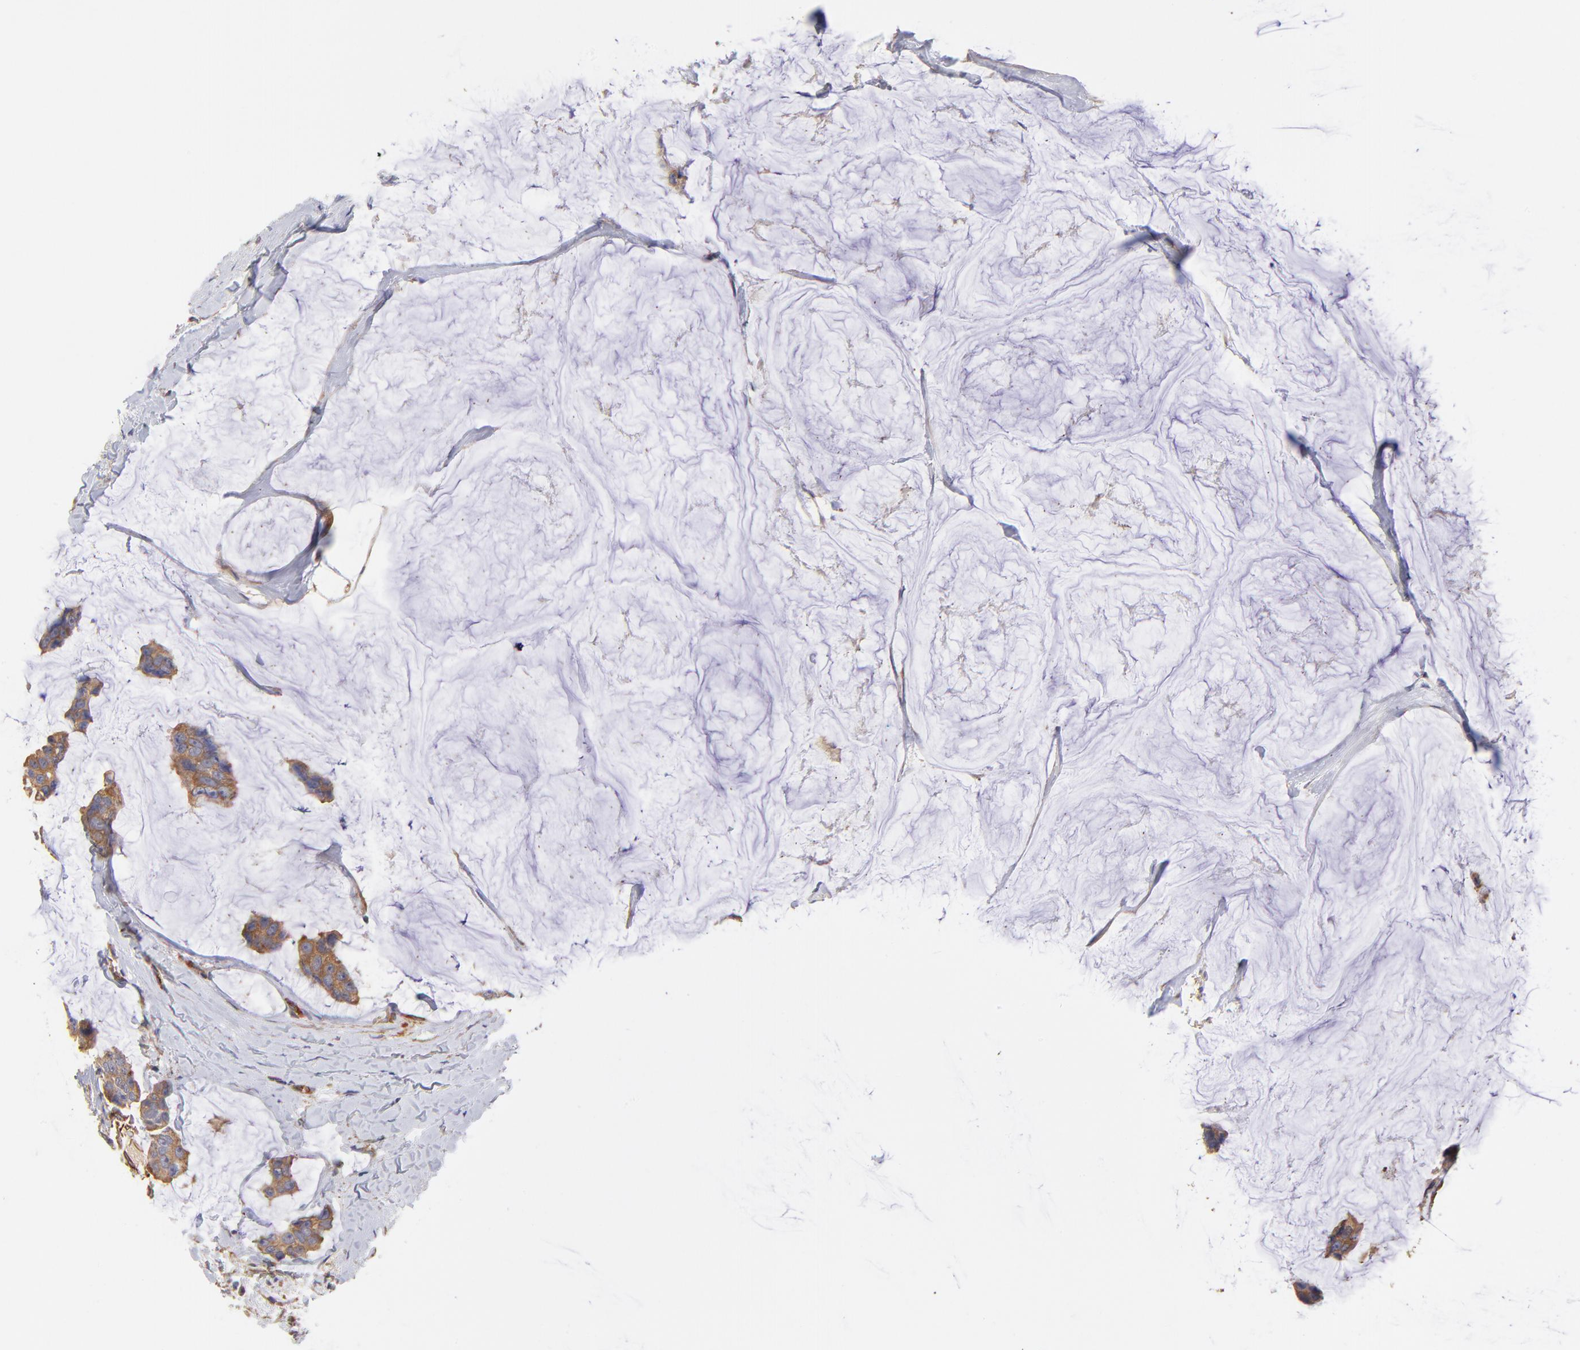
{"staining": {"intensity": "moderate", "quantity": ">75%", "location": "cytoplasmic/membranous"}, "tissue": "breast cancer", "cell_type": "Tumor cells", "image_type": "cancer", "snomed": [{"axis": "morphology", "description": "Normal tissue, NOS"}, {"axis": "morphology", "description": "Duct carcinoma"}, {"axis": "topography", "description": "Breast"}], "caption": "Immunohistochemical staining of breast cancer (invasive ductal carcinoma) shows moderate cytoplasmic/membranous protein positivity in approximately >75% of tumor cells.", "gene": "ASB7", "patient": {"sex": "female", "age": 50}}